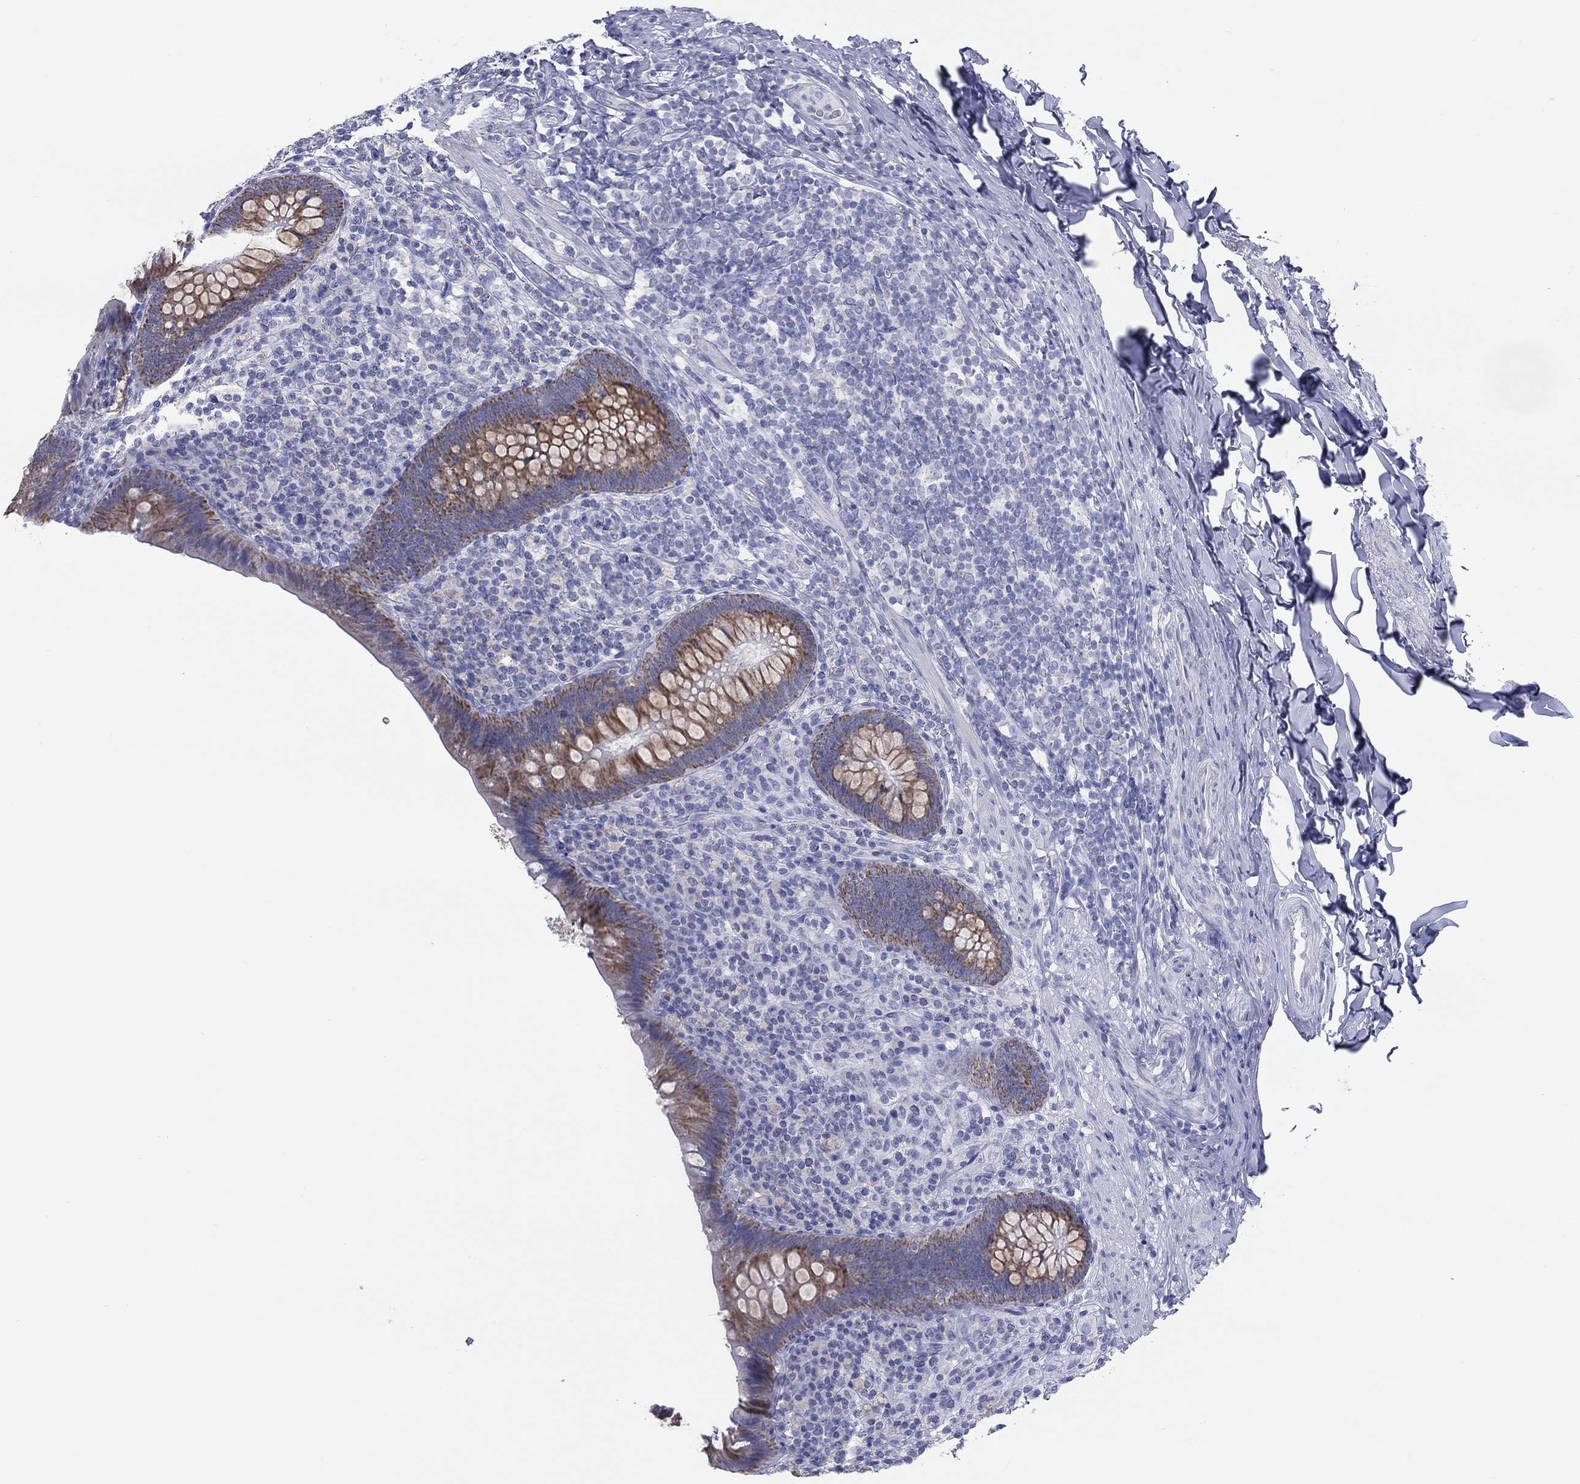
{"staining": {"intensity": "strong", "quantity": ">75%", "location": "cytoplasmic/membranous"}, "tissue": "appendix", "cell_type": "Glandular cells", "image_type": "normal", "snomed": [{"axis": "morphology", "description": "Normal tissue, NOS"}, {"axis": "topography", "description": "Appendix"}], "caption": "Immunohistochemistry (IHC) photomicrograph of normal appendix: appendix stained using immunohistochemistry displays high levels of strong protein expression localized specifically in the cytoplasmic/membranous of glandular cells, appearing as a cytoplasmic/membranous brown color.", "gene": "VSIG10", "patient": {"sex": "male", "age": 47}}